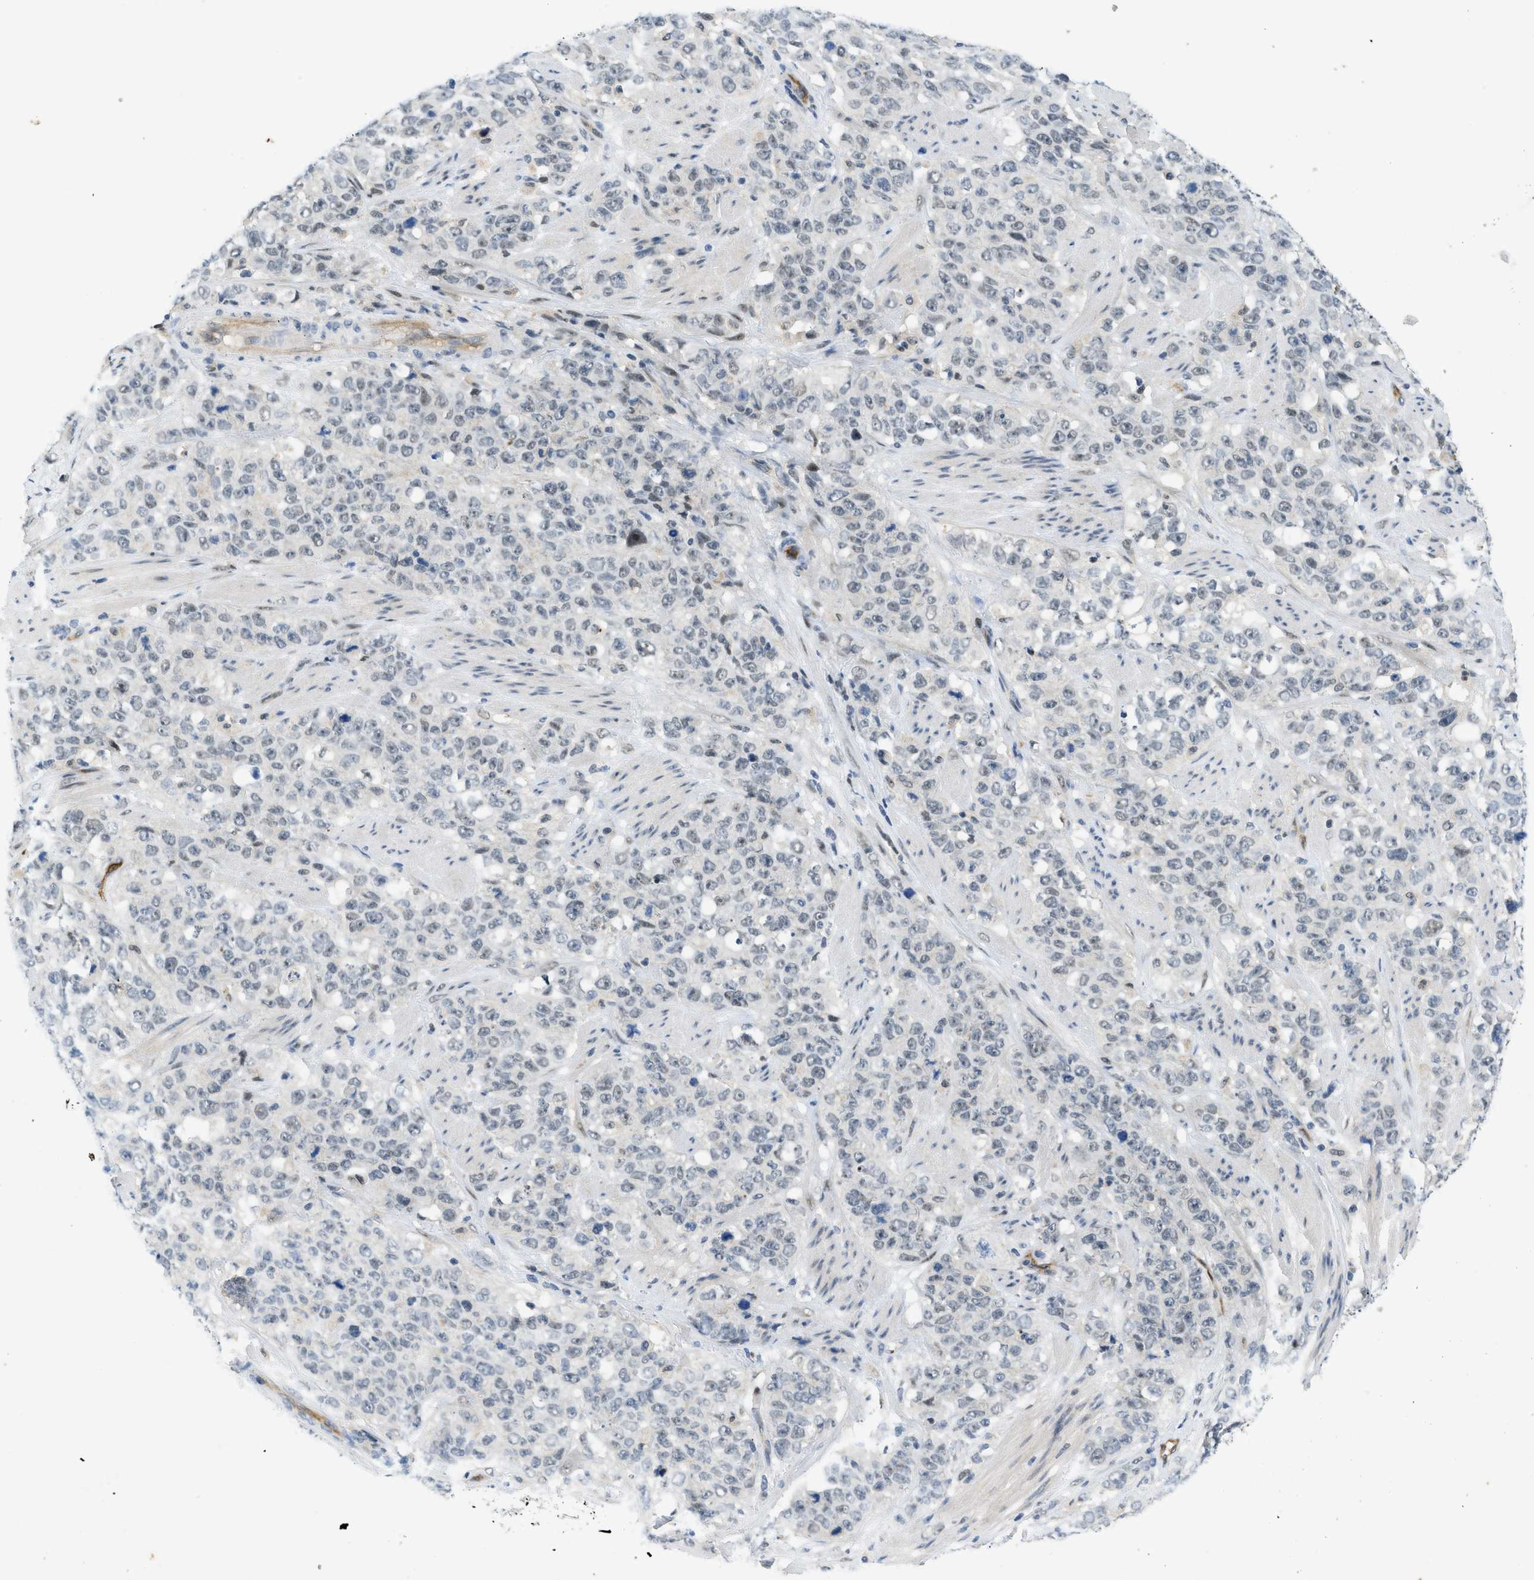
{"staining": {"intensity": "negative", "quantity": "none", "location": "none"}, "tissue": "stomach cancer", "cell_type": "Tumor cells", "image_type": "cancer", "snomed": [{"axis": "morphology", "description": "Adenocarcinoma, NOS"}, {"axis": "topography", "description": "Stomach"}], "caption": "Stomach adenocarcinoma stained for a protein using immunohistochemistry (IHC) exhibits no expression tumor cells.", "gene": "SLCO2A1", "patient": {"sex": "male", "age": 48}}